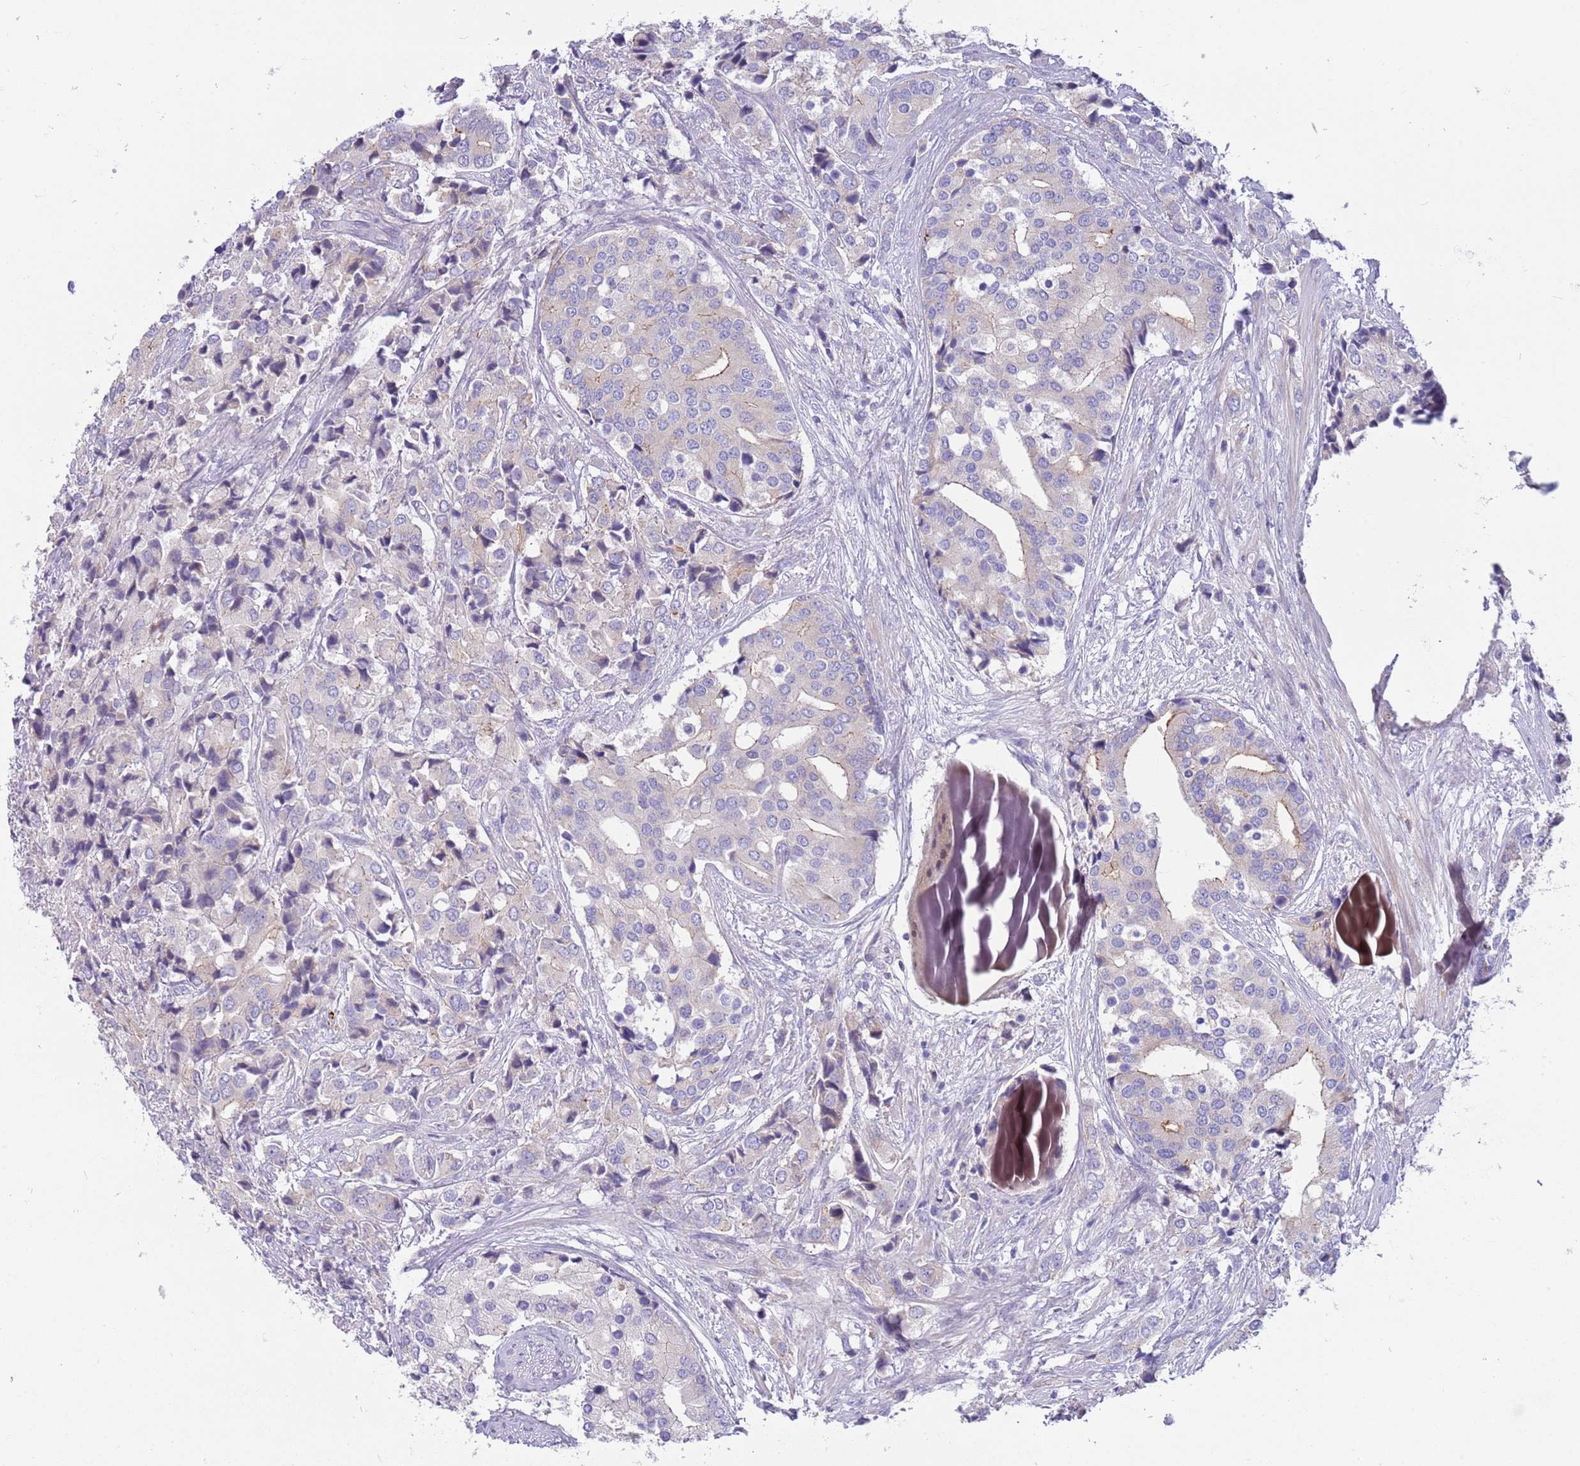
{"staining": {"intensity": "negative", "quantity": "none", "location": "none"}, "tissue": "prostate cancer", "cell_type": "Tumor cells", "image_type": "cancer", "snomed": [{"axis": "morphology", "description": "Adenocarcinoma, High grade"}, {"axis": "topography", "description": "Prostate"}], "caption": "A micrograph of adenocarcinoma (high-grade) (prostate) stained for a protein exhibits no brown staining in tumor cells.", "gene": "DDHD1", "patient": {"sex": "male", "age": 62}}